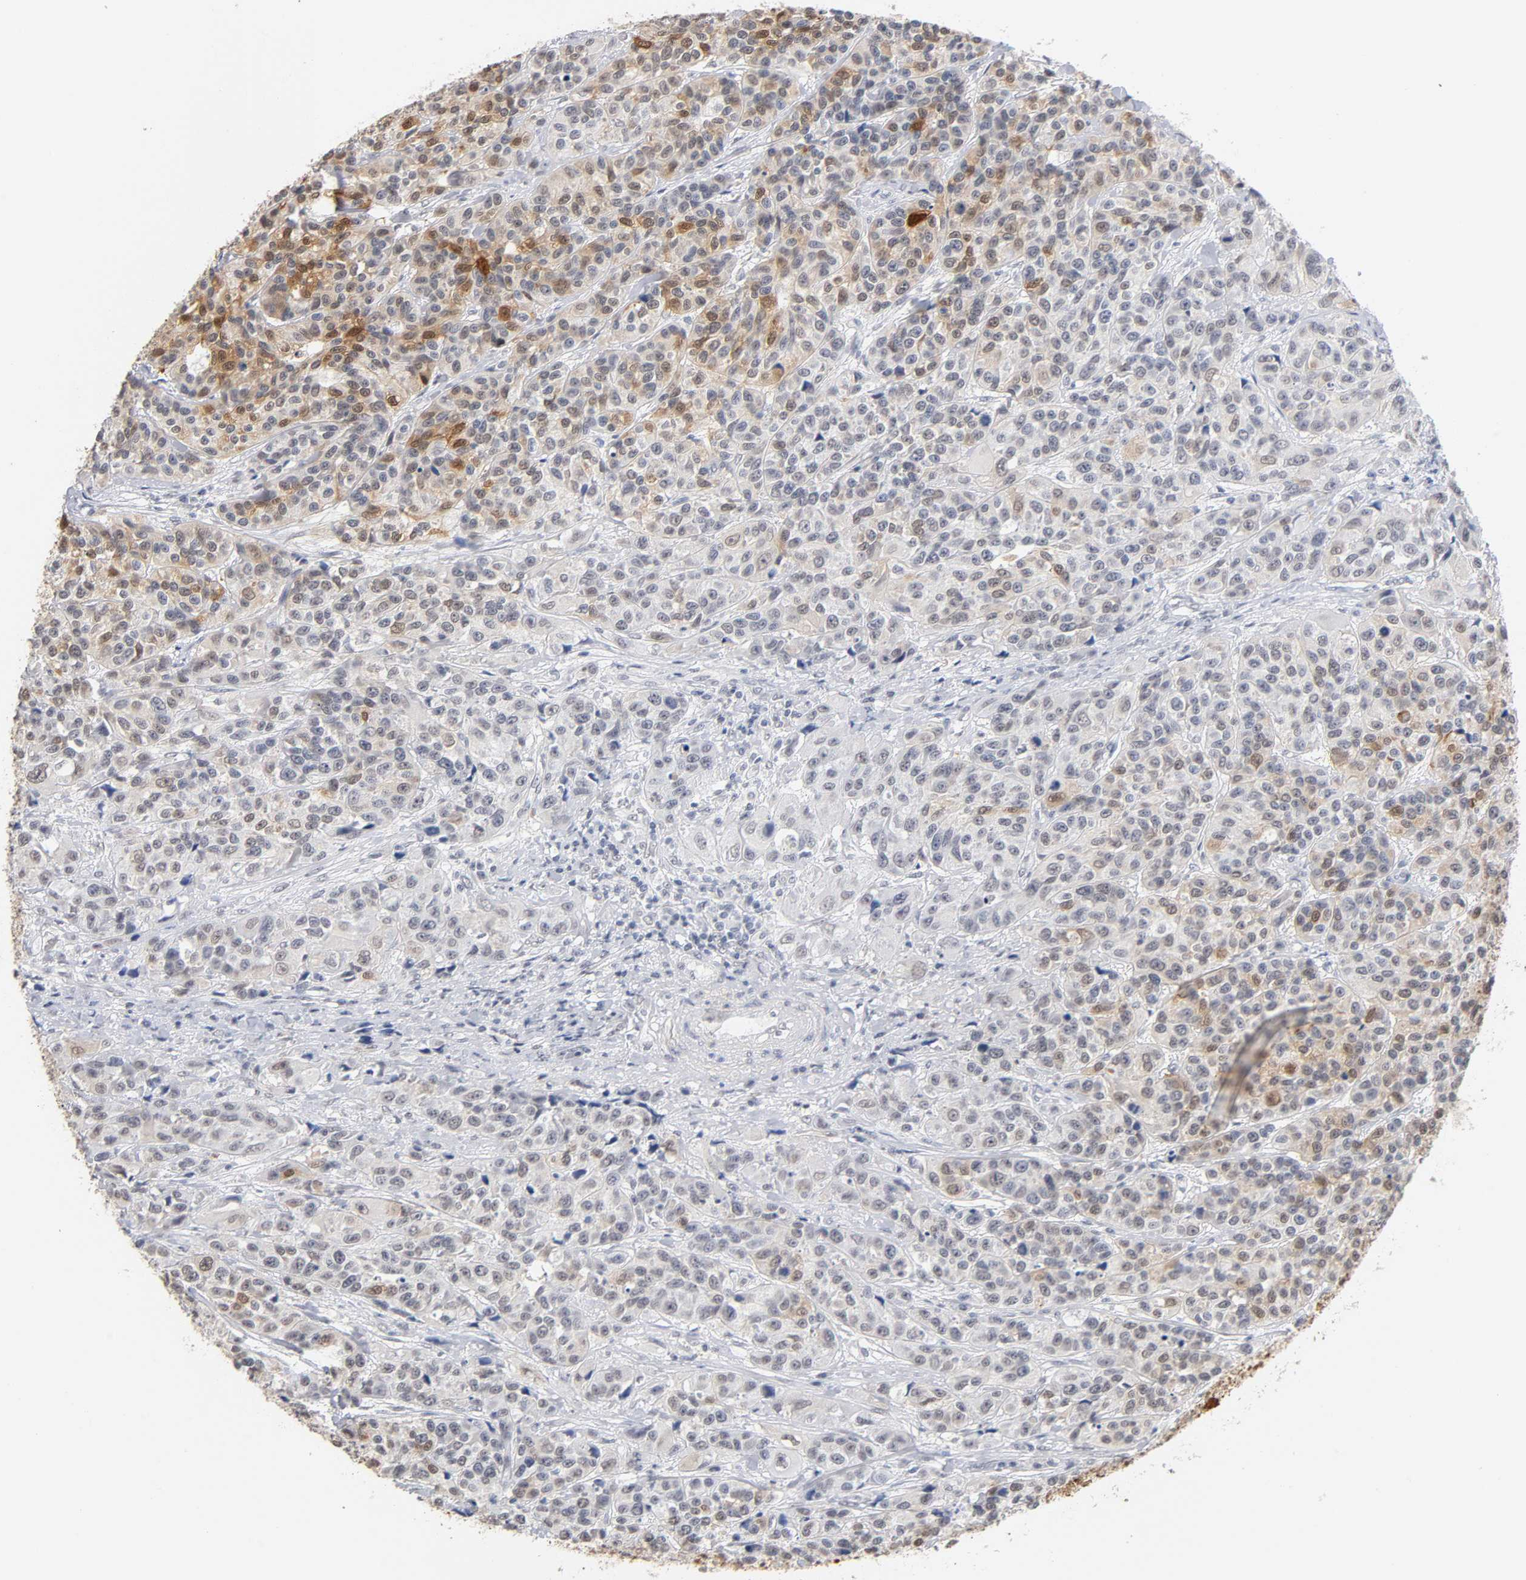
{"staining": {"intensity": "moderate", "quantity": "25%-75%", "location": "cytoplasmic/membranous,nuclear"}, "tissue": "urothelial cancer", "cell_type": "Tumor cells", "image_type": "cancer", "snomed": [{"axis": "morphology", "description": "Urothelial carcinoma, High grade"}, {"axis": "topography", "description": "Urinary bladder"}], "caption": "This image displays immunohistochemistry (IHC) staining of high-grade urothelial carcinoma, with medium moderate cytoplasmic/membranous and nuclear positivity in approximately 25%-75% of tumor cells.", "gene": "CRABP2", "patient": {"sex": "female", "age": 81}}